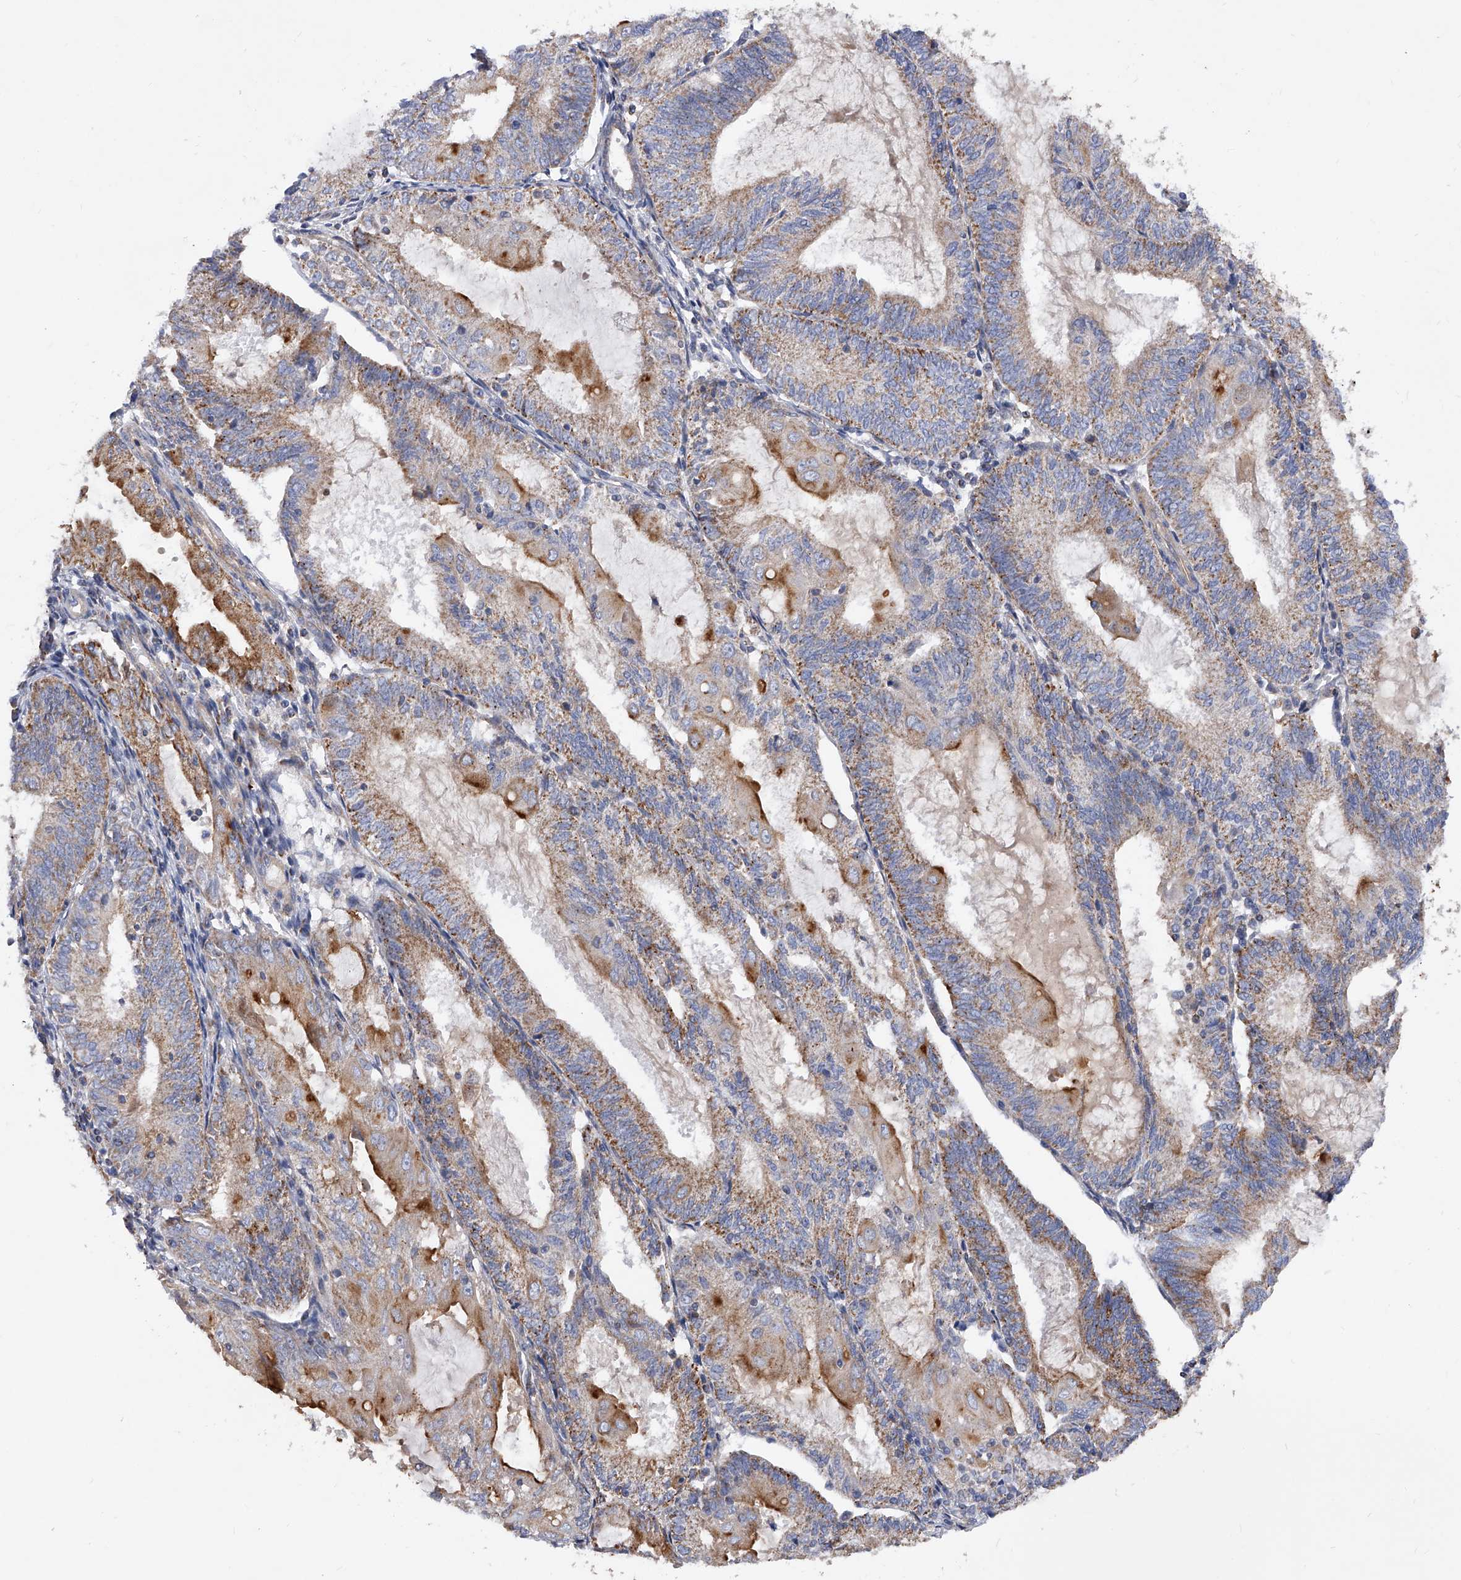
{"staining": {"intensity": "moderate", "quantity": ">75%", "location": "cytoplasmic/membranous"}, "tissue": "endometrial cancer", "cell_type": "Tumor cells", "image_type": "cancer", "snomed": [{"axis": "morphology", "description": "Adenocarcinoma, NOS"}, {"axis": "topography", "description": "Endometrium"}], "caption": "Protein expression analysis of endometrial adenocarcinoma exhibits moderate cytoplasmic/membranous staining in about >75% of tumor cells.", "gene": "PDSS2", "patient": {"sex": "female", "age": 81}}